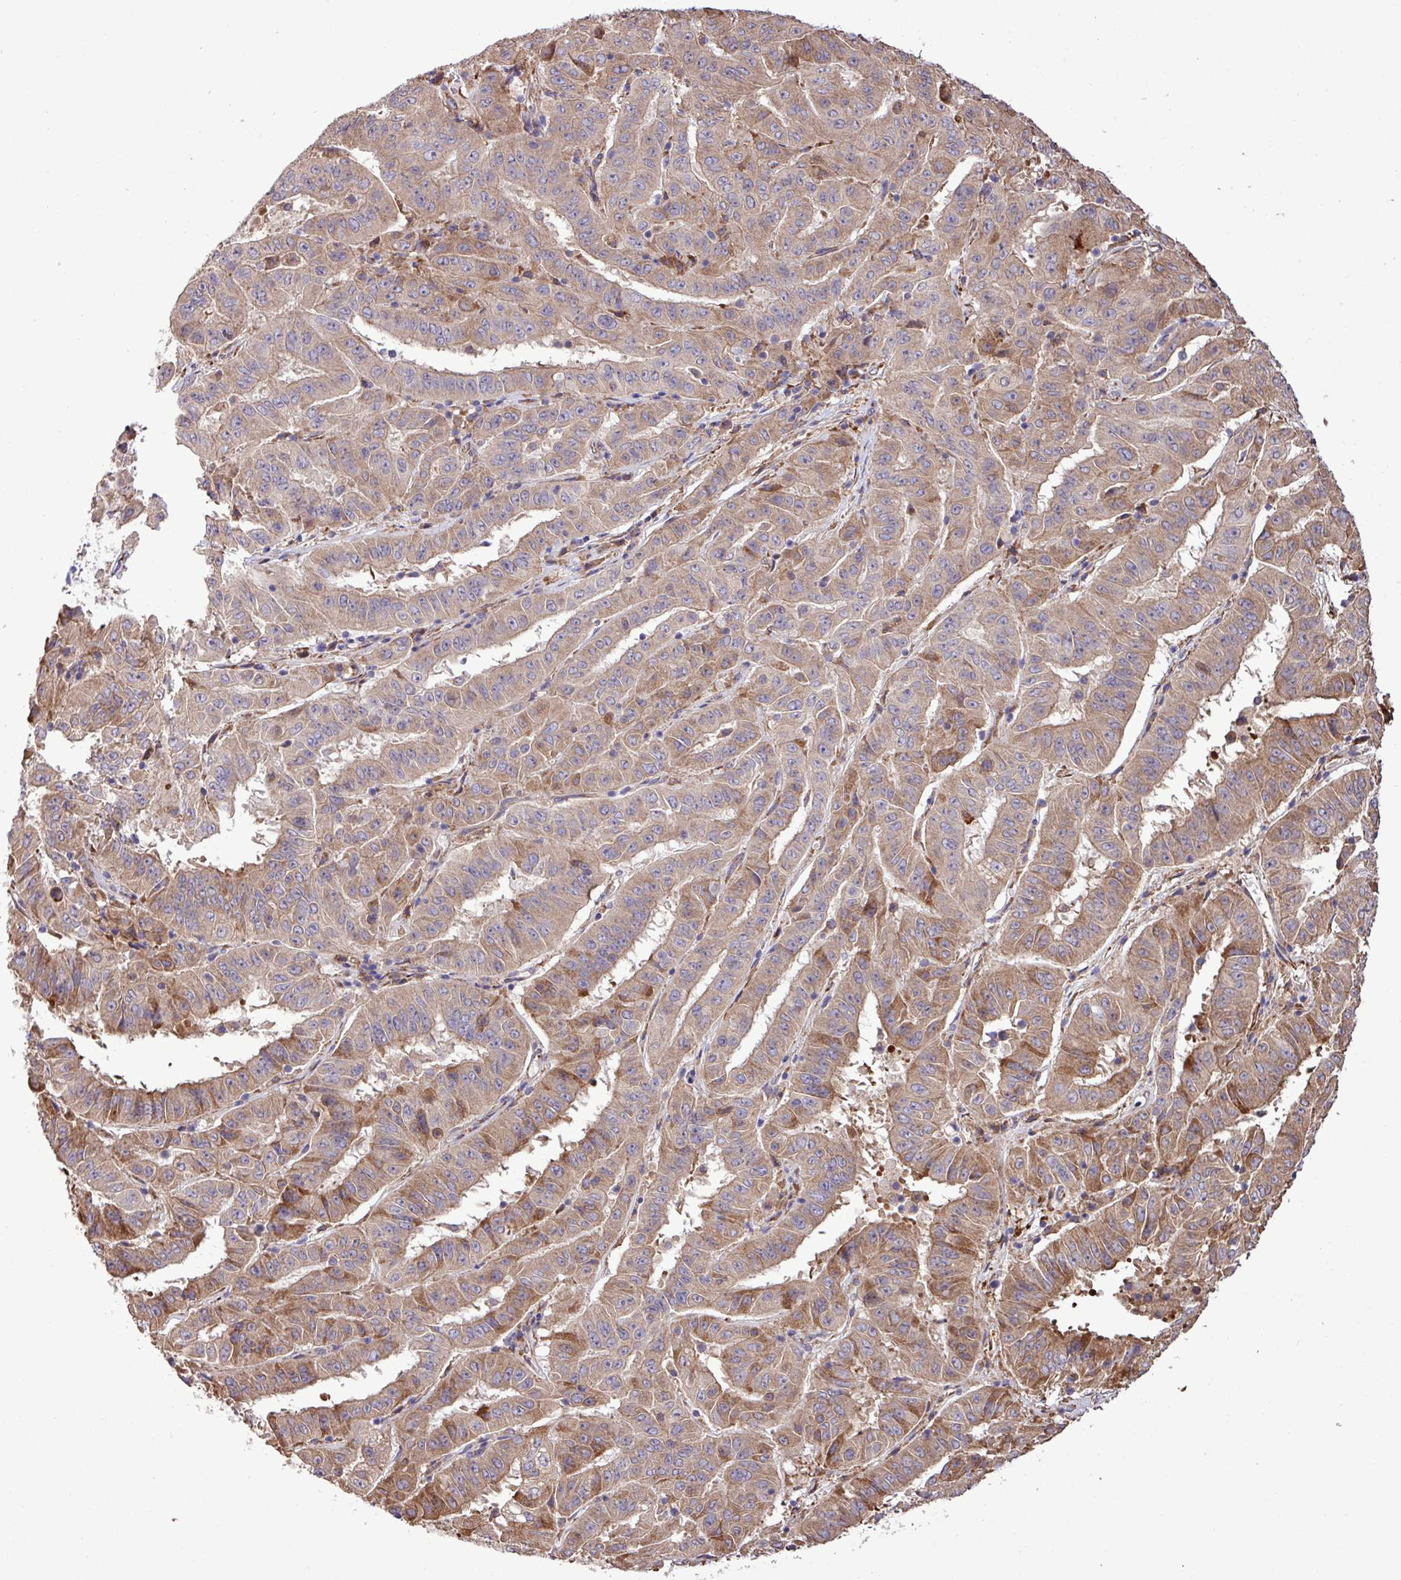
{"staining": {"intensity": "moderate", "quantity": "25%-75%", "location": "cytoplasmic/membranous"}, "tissue": "pancreatic cancer", "cell_type": "Tumor cells", "image_type": "cancer", "snomed": [{"axis": "morphology", "description": "Adenocarcinoma, NOS"}, {"axis": "topography", "description": "Pancreas"}], "caption": "Pancreatic cancer stained for a protein demonstrates moderate cytoplasmic/membranous positivity in tumor cells.", "gene": "MEGF6", "patient": {"sex": "male", "age": 63}}